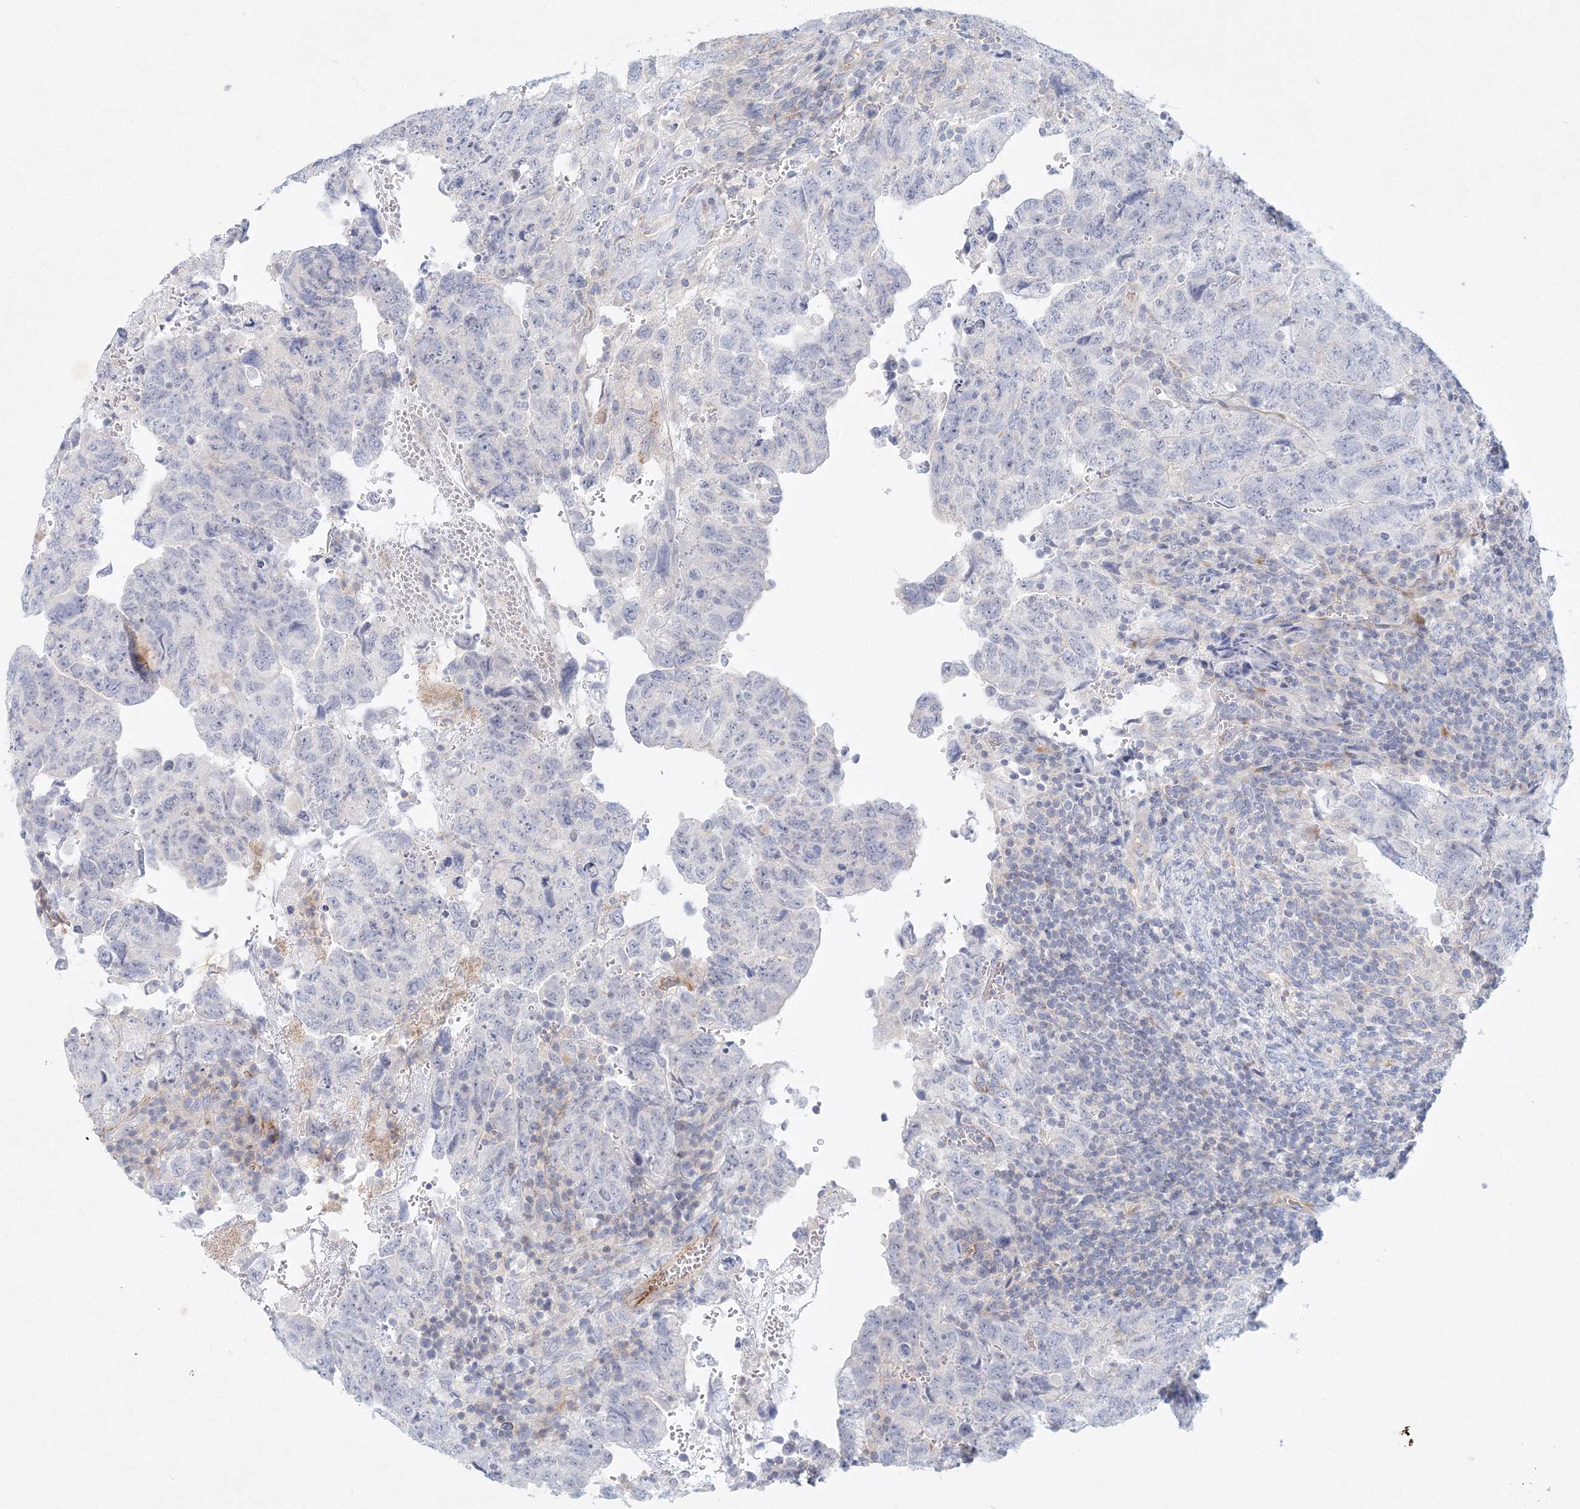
{"staining": {"intensity": "negative", "quantity": "none", "location": "none"}, "tissue": "testis cancer", "cell_type": "Tumor cells", "image_type": "cancer", "snomed": [{"axis": "morphology", "description": "Carcinoma, Embryonal, NOS"}, {"axis": "topography", "description": "Testis"}], "caption": "This is an immunohistochemistry histopathology image of human testis cancer. There is no staining in tumor cells.", "gene": "DNAH1", "patient": {"sex": "male", "age": 36}}